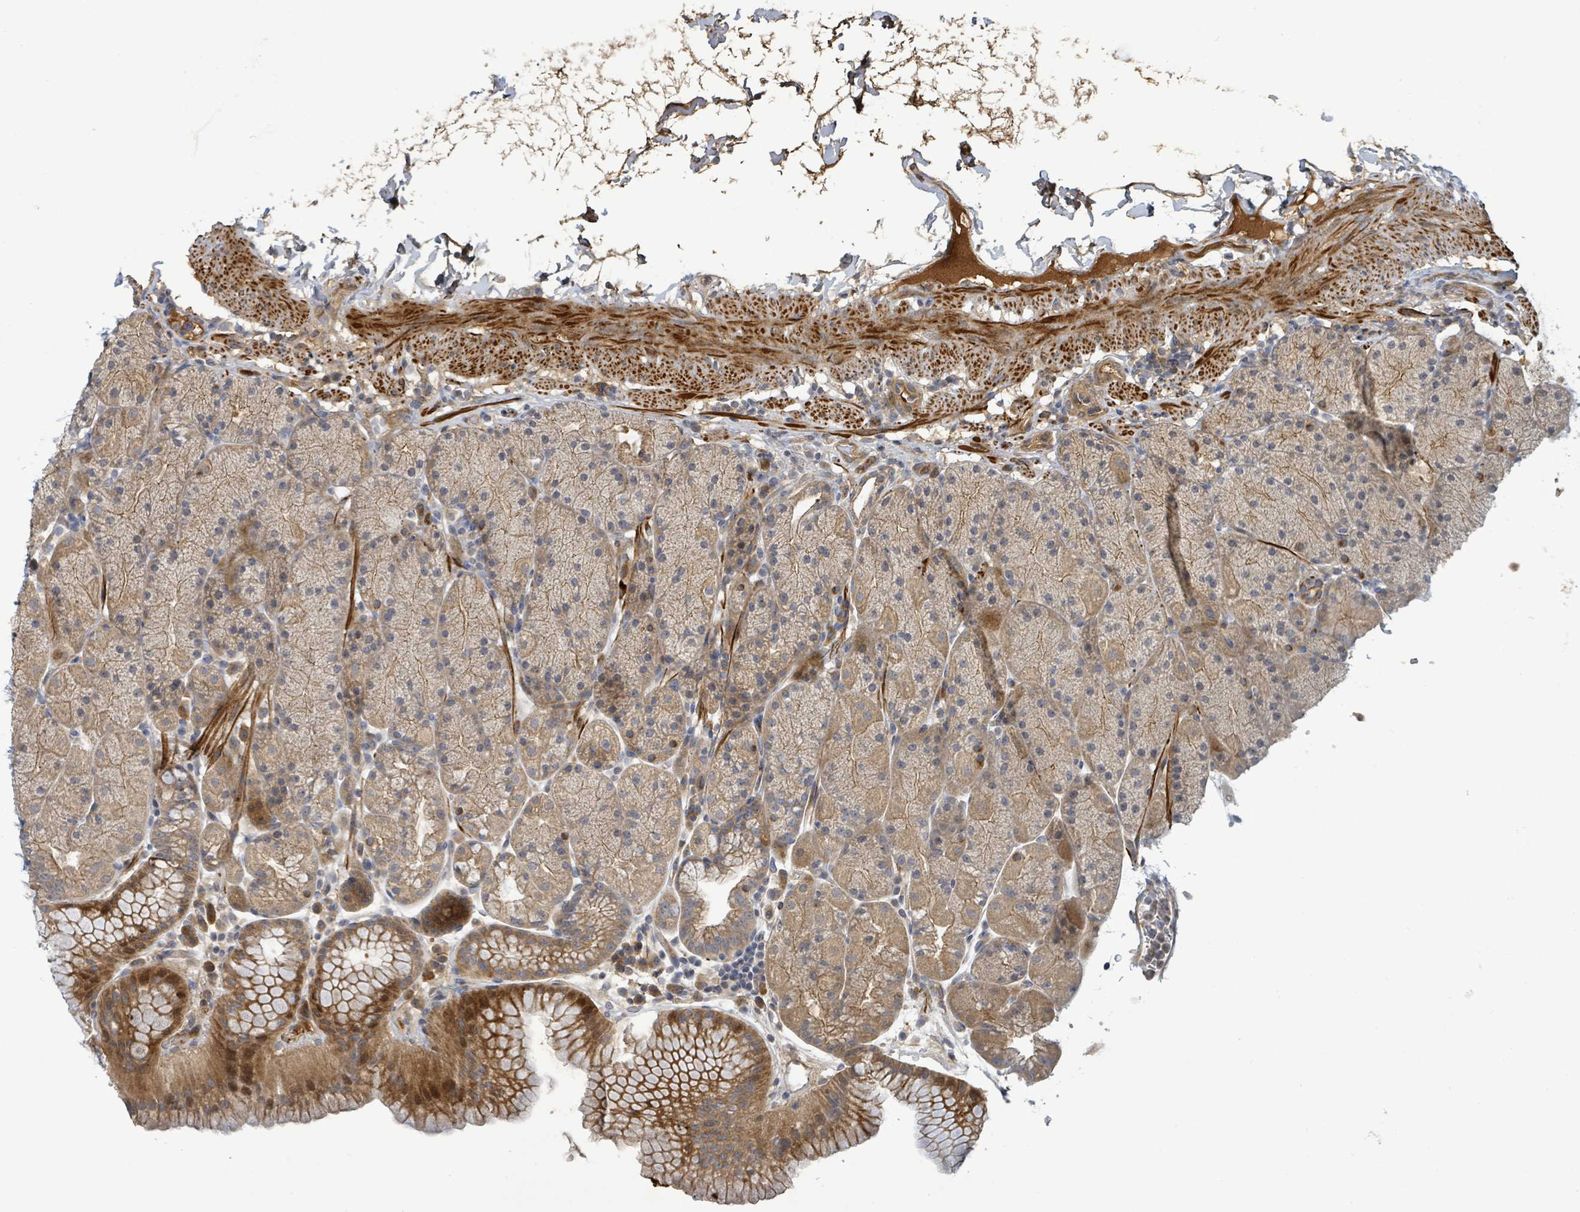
{"staining": {"intensity": "moderate", "quantity": ">75%", "location": "cytoplasmic/membranous,nuclear"}, "tissue": "stomach", "cell_type": "Glandular cells", "image_type": "normal", "snomed": [{"axis": "morphology", "description": "Normal tissue, NOS"}, {"axis": "topography", "description": "Stomach, upper"}, {"axis": "topography", "description": "Stomach, lower"}], "caption": "Immunohistochemistry (IHC) histopathology image of normal human stomach stained for a protein (brown), which displays medium levels of moderate cytoplasmic/membranous,nuclear expression in approximately >75% of glandular cells.", "gene": "STARD4", "patient": {"sex": "male", "age": 67}}